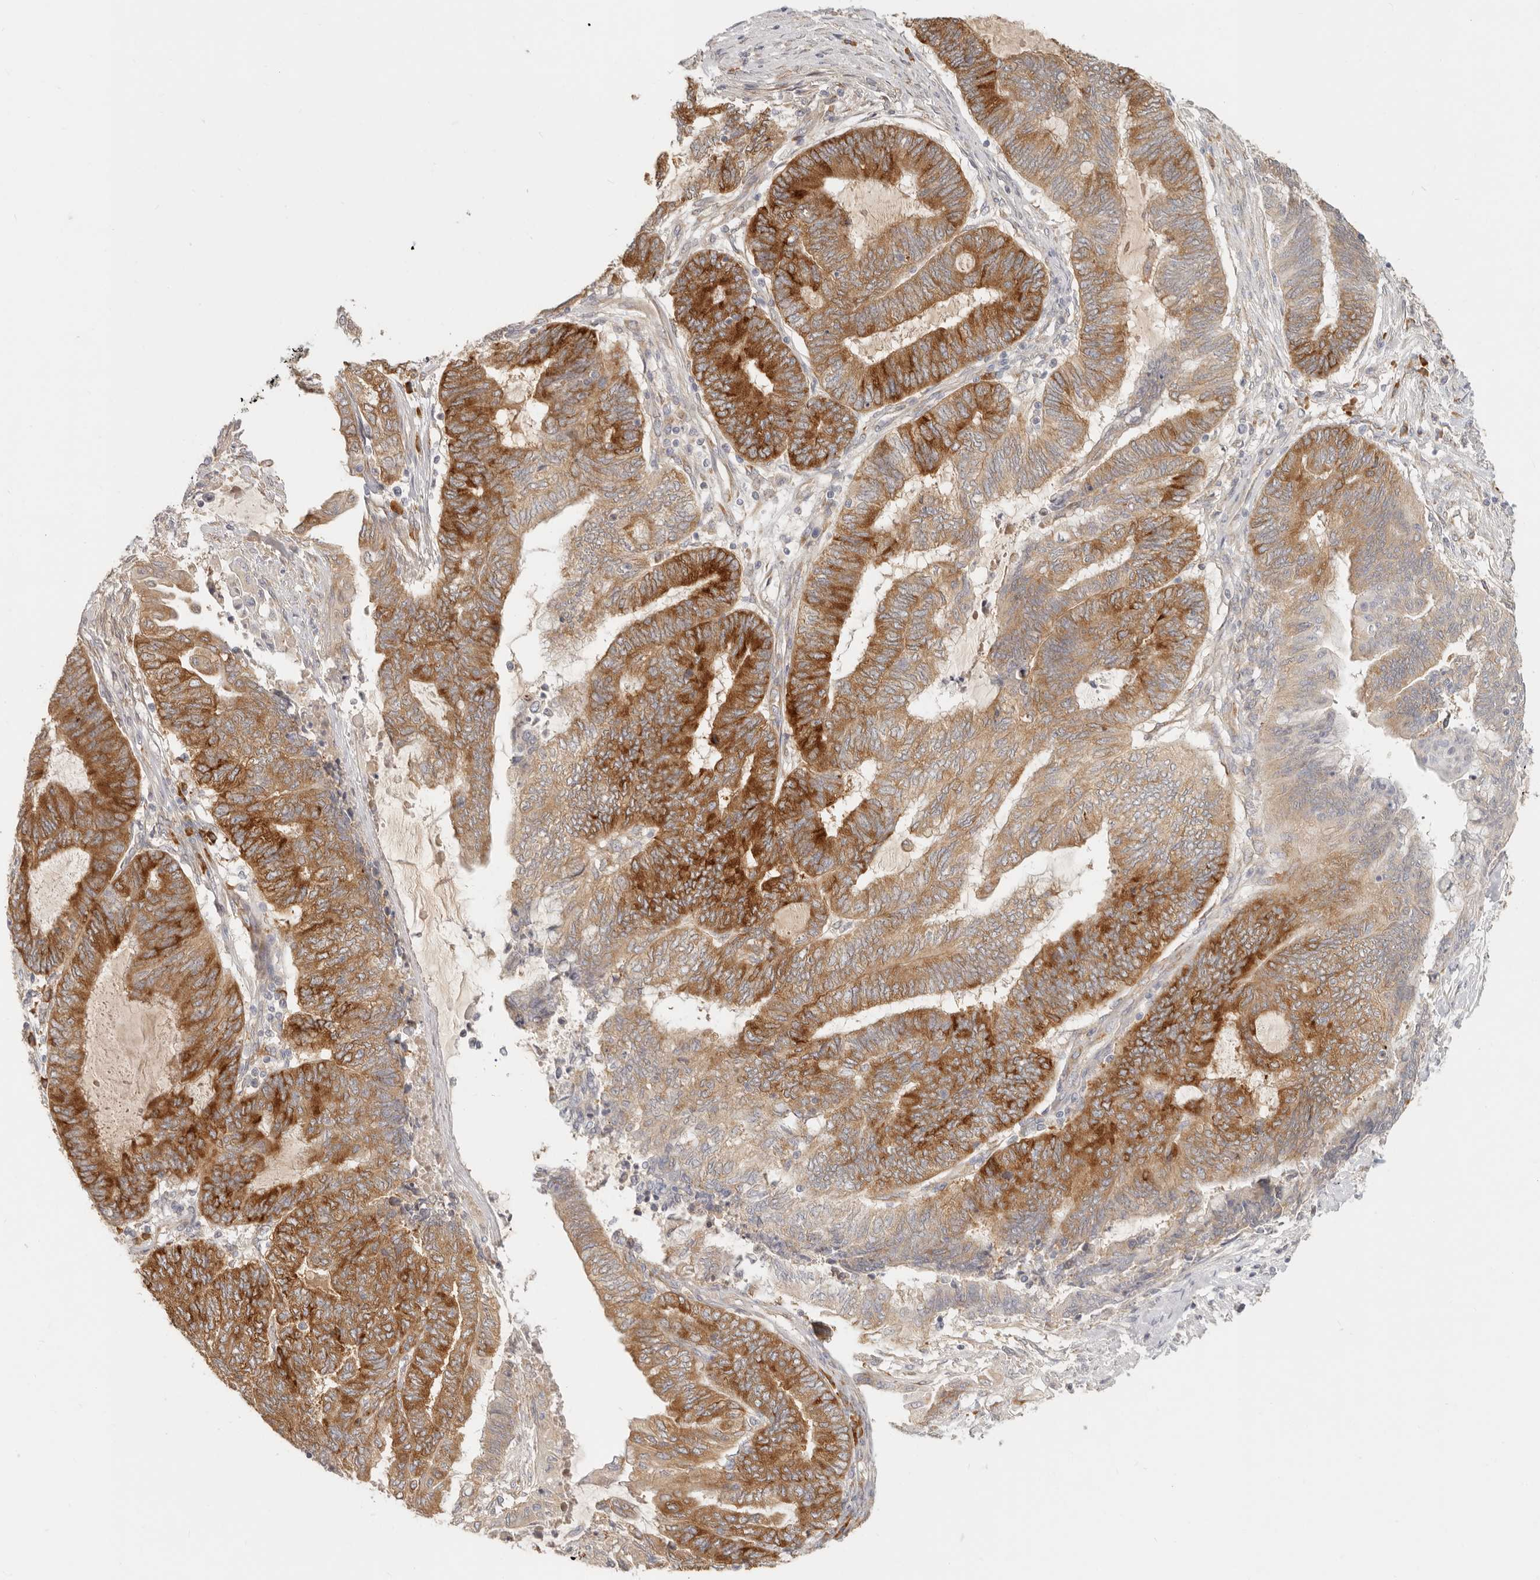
{"staining": {"intensity": "strong", "quantity": ">75%", "location": "cytoplasmic/membranous"}, "tissue": "endometrial cancer", "cell_type": "Tumor cells", "image_type": "cancer", "snomed": [{"axis": "morphology", "description": "Adenocarcinoma, NOS"}, {"axis": "topography", "description": "Uterus"}, {"axis": "topography", "description": "Endometrium"}], "caption": "Tumor cells exhibit high levels of strong cytoplasmic/membranous positivity in about >75% of cells in human endometrial cancer.", "gene": "PABPC4", "patient": {"sex": "female", "age": 70}}